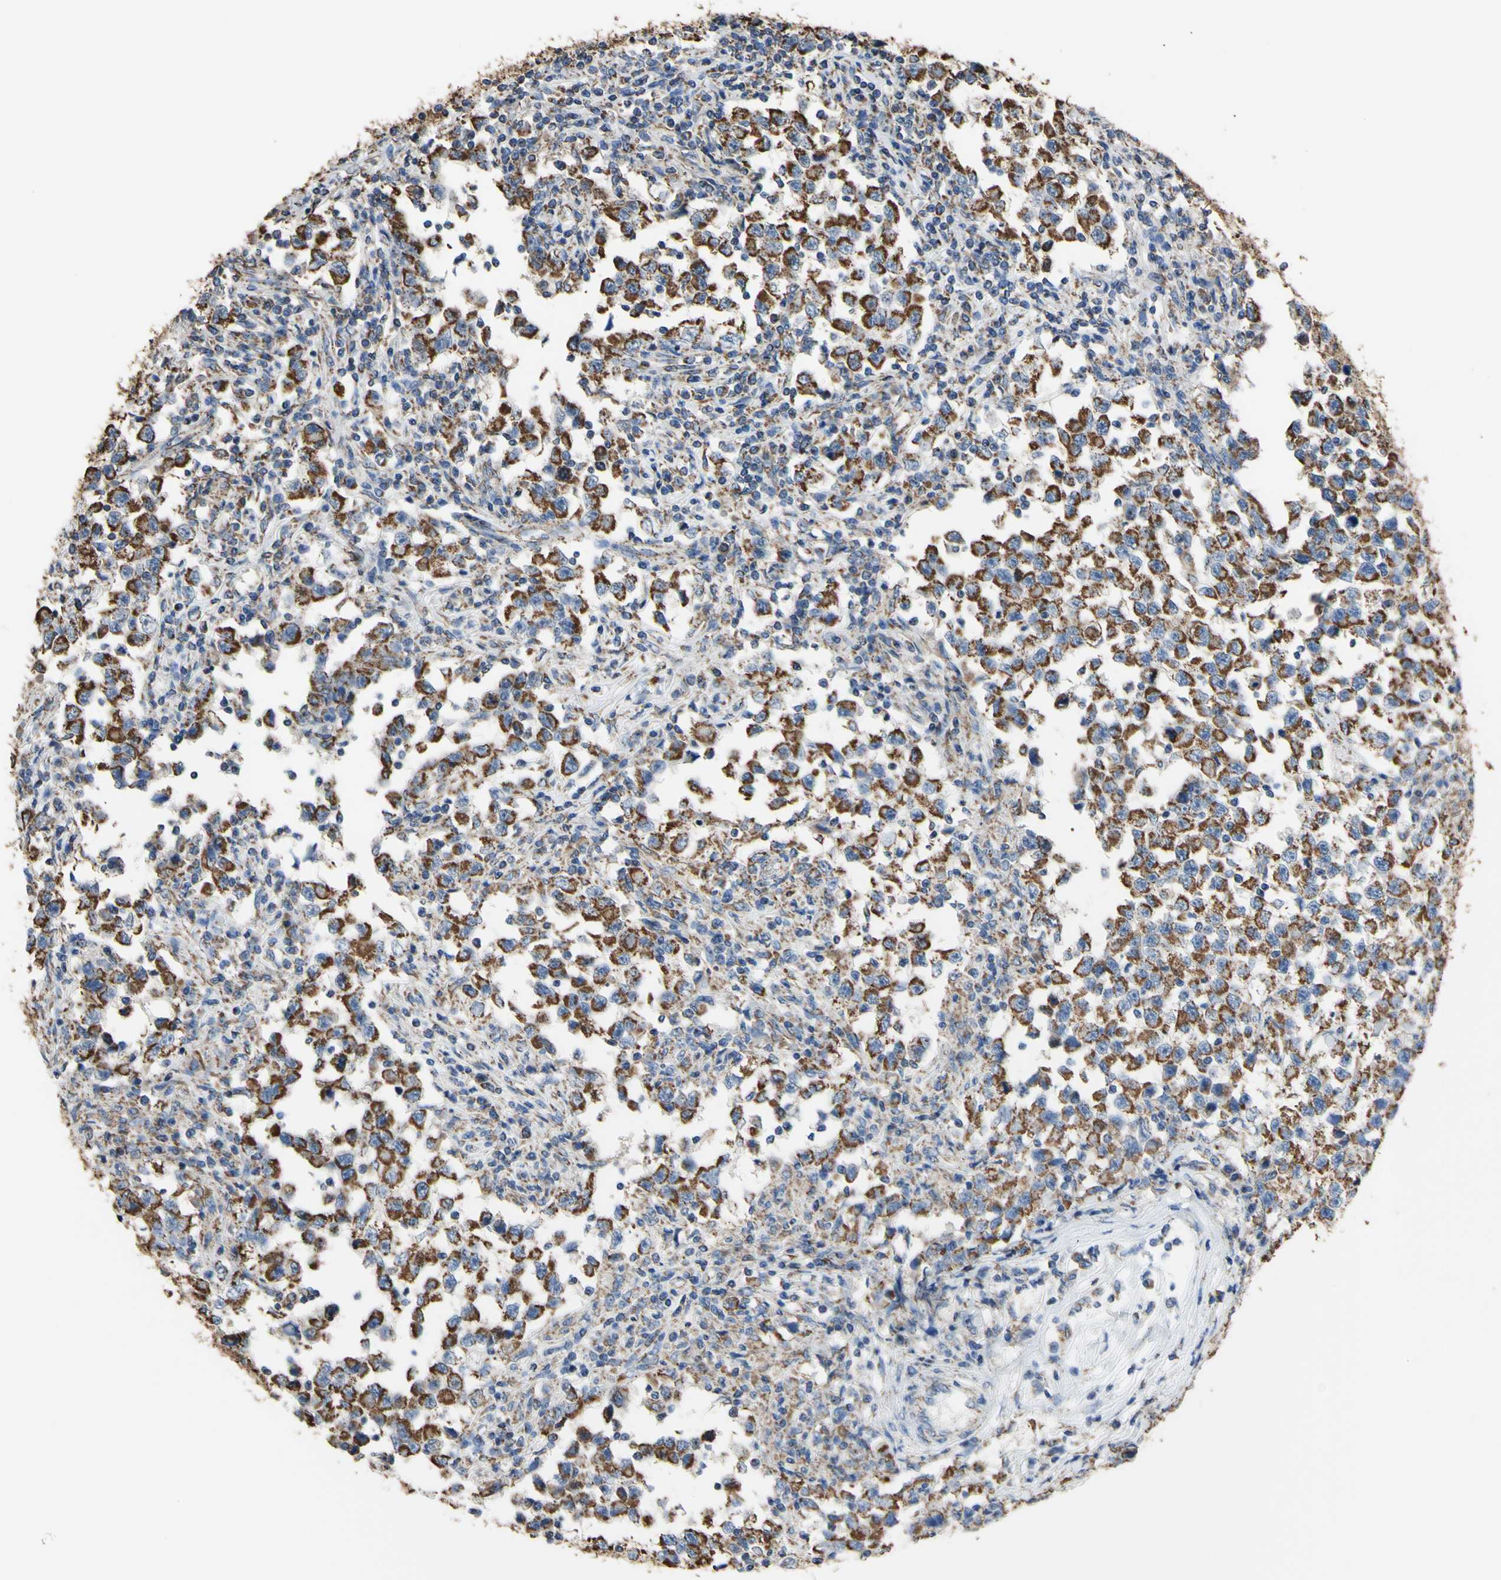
{"staining": {"intensity": "strong", "quantity": ">75%", "location": "cytoplasmic/membranous"}, "tissue": "testis cancer", "cell_type": "Tumor cells", "image_type": "cancer", "snomed": [{"axis": "morphology", "description": "Carcinoma, Embryonal, NOS"}, {"axis": "topography", "description": "Testis"}], "caption": "A photomicrograph showing strong cytoplasmic/membranous positivity in approximately >75% of tumor cells in testis embryonal carcinoma, as visualized by brown immunohistochemical staining.", "gene": "CMKLR2", "patient": {"sex": "male", "age": 21}}